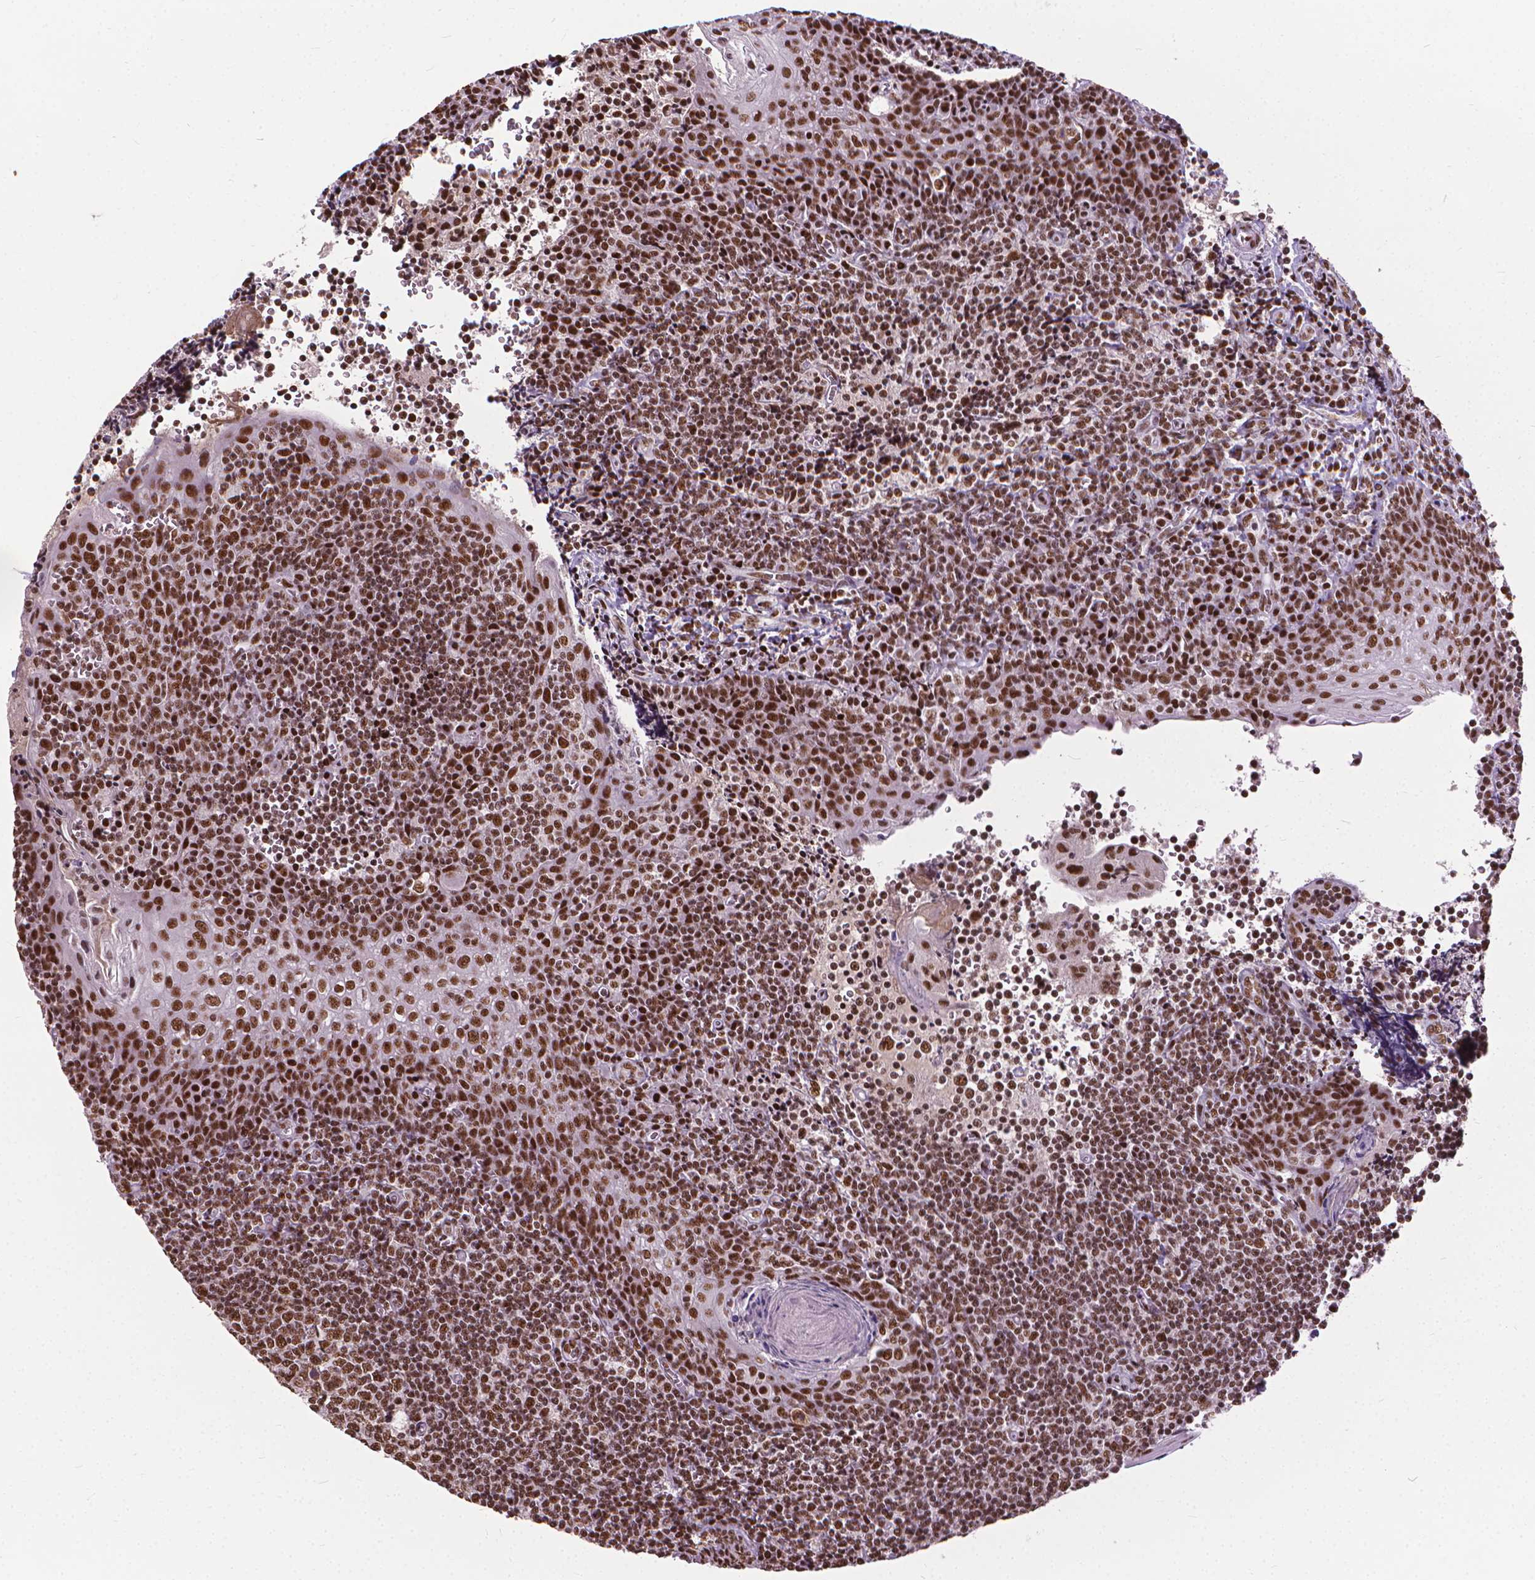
{"staining": {"intensity": "moderate", "quantity": ">75%", "location": "nuclear"}, "tissue": "tonsil", "cell_type": "Germinal center cells", "image_type": "normal", "snomed": [{"axis": "morphology", "description": "Normal tissue, NOS"}, {"axis": "morphology", "description": "Inflammation, NOS"}, {"axis": "topography", "description": "Tonsil"}], "caption": "Immunohistochemistry (IHC) photomicrograph of benign tonsil: human tonsil stained using IHC displays medium levels of moderate protein expression localized specifically in the nuclear of germinal center cells, appearing as a nuclear brown color.", "gene": "AKAP8", "patient": {"sex": "female", "age": 31}}